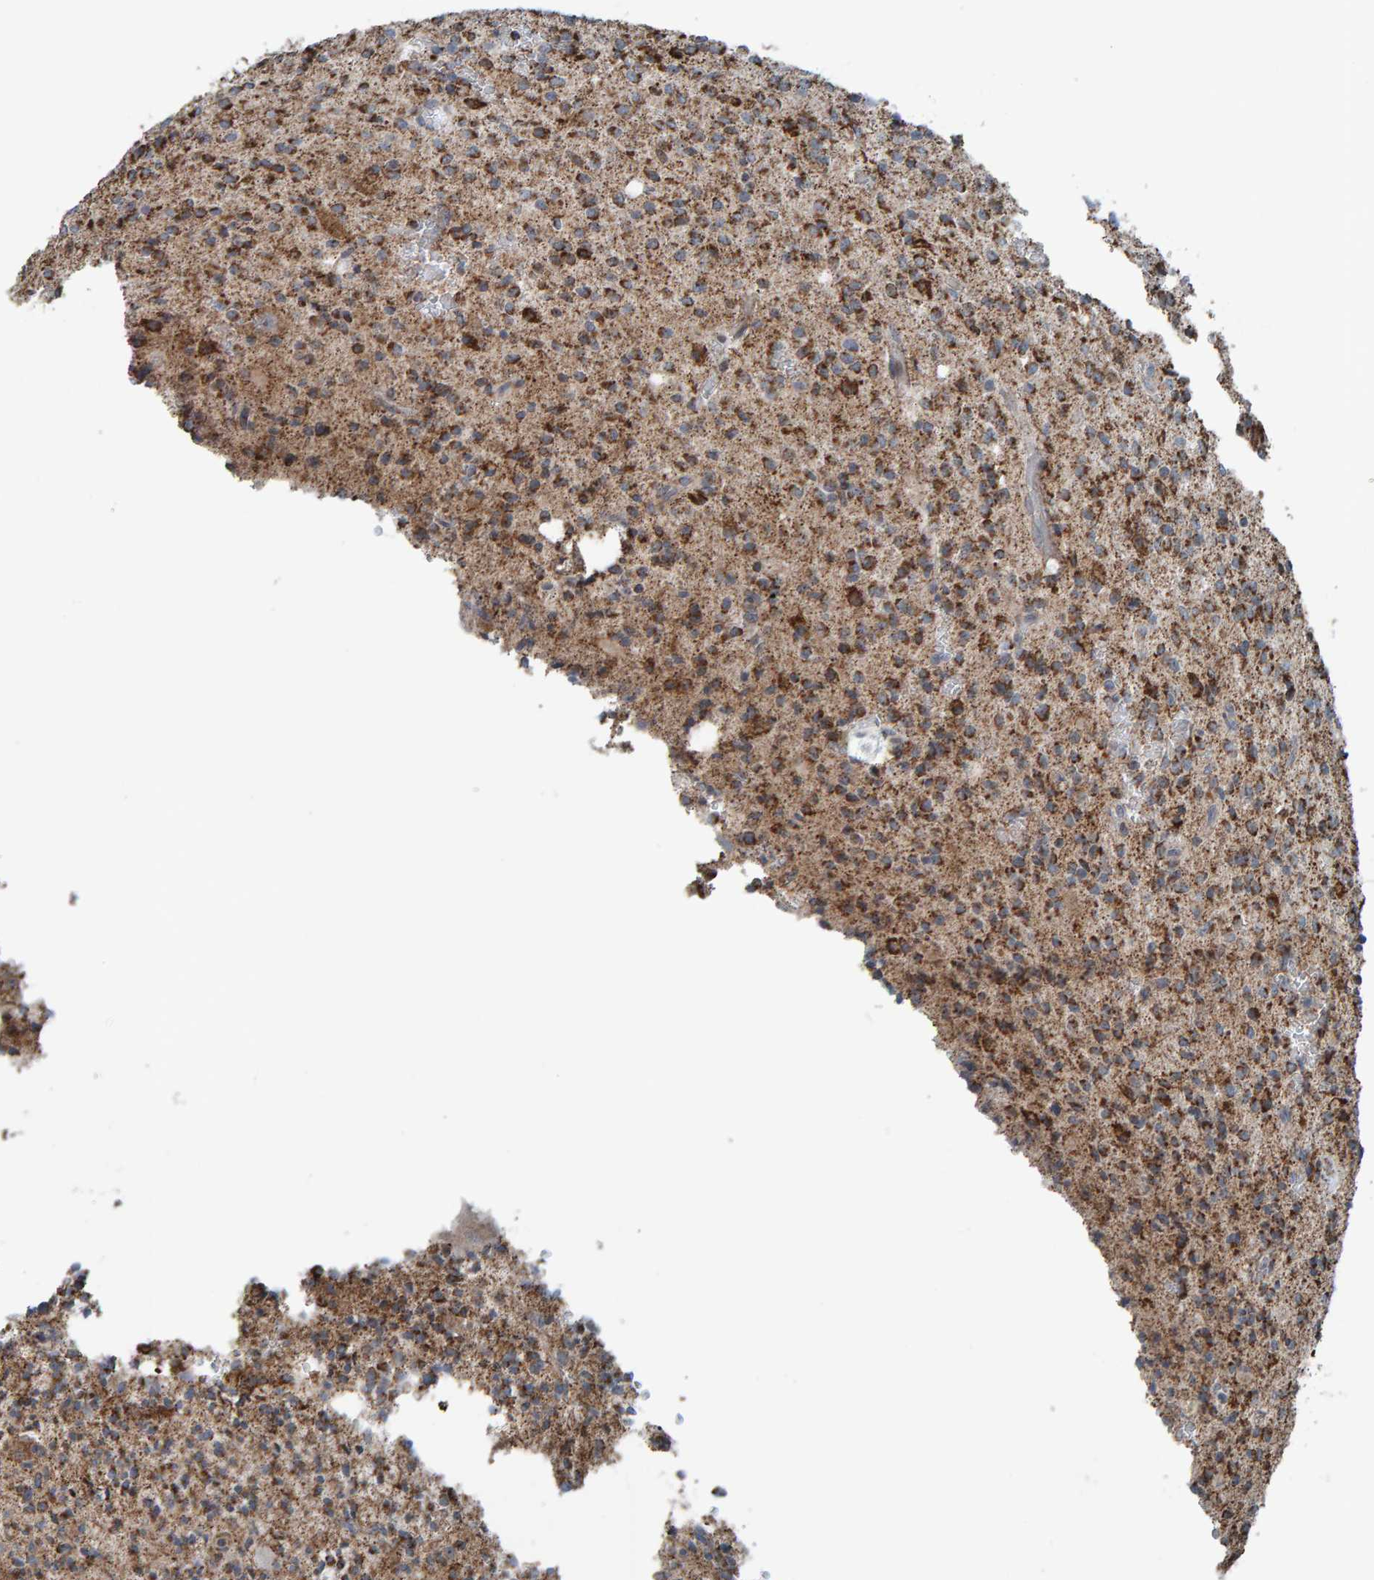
{"staining": {"intensity": "strong", "quantity": "25%-75%", "location": "cytoplasmic/membranous"}, "tissue": "glioma", "cell_type": "Tumor cells", "image_type": "cancer", "snomed": [{"axis": "morphology", "description": "Glioma, malignant, High grade"}, {"axis": "topography", "description": "Brain"}], "caption": "Approximately 25%-75% of tumor cells in malignant glioma (high-grade) reveal strong cytoplasmic/membranous protein expression as visualized by brown immunohistochemical staining.", "gene": "ZNF48", "patient": {"sex": "male", "age": 34}}